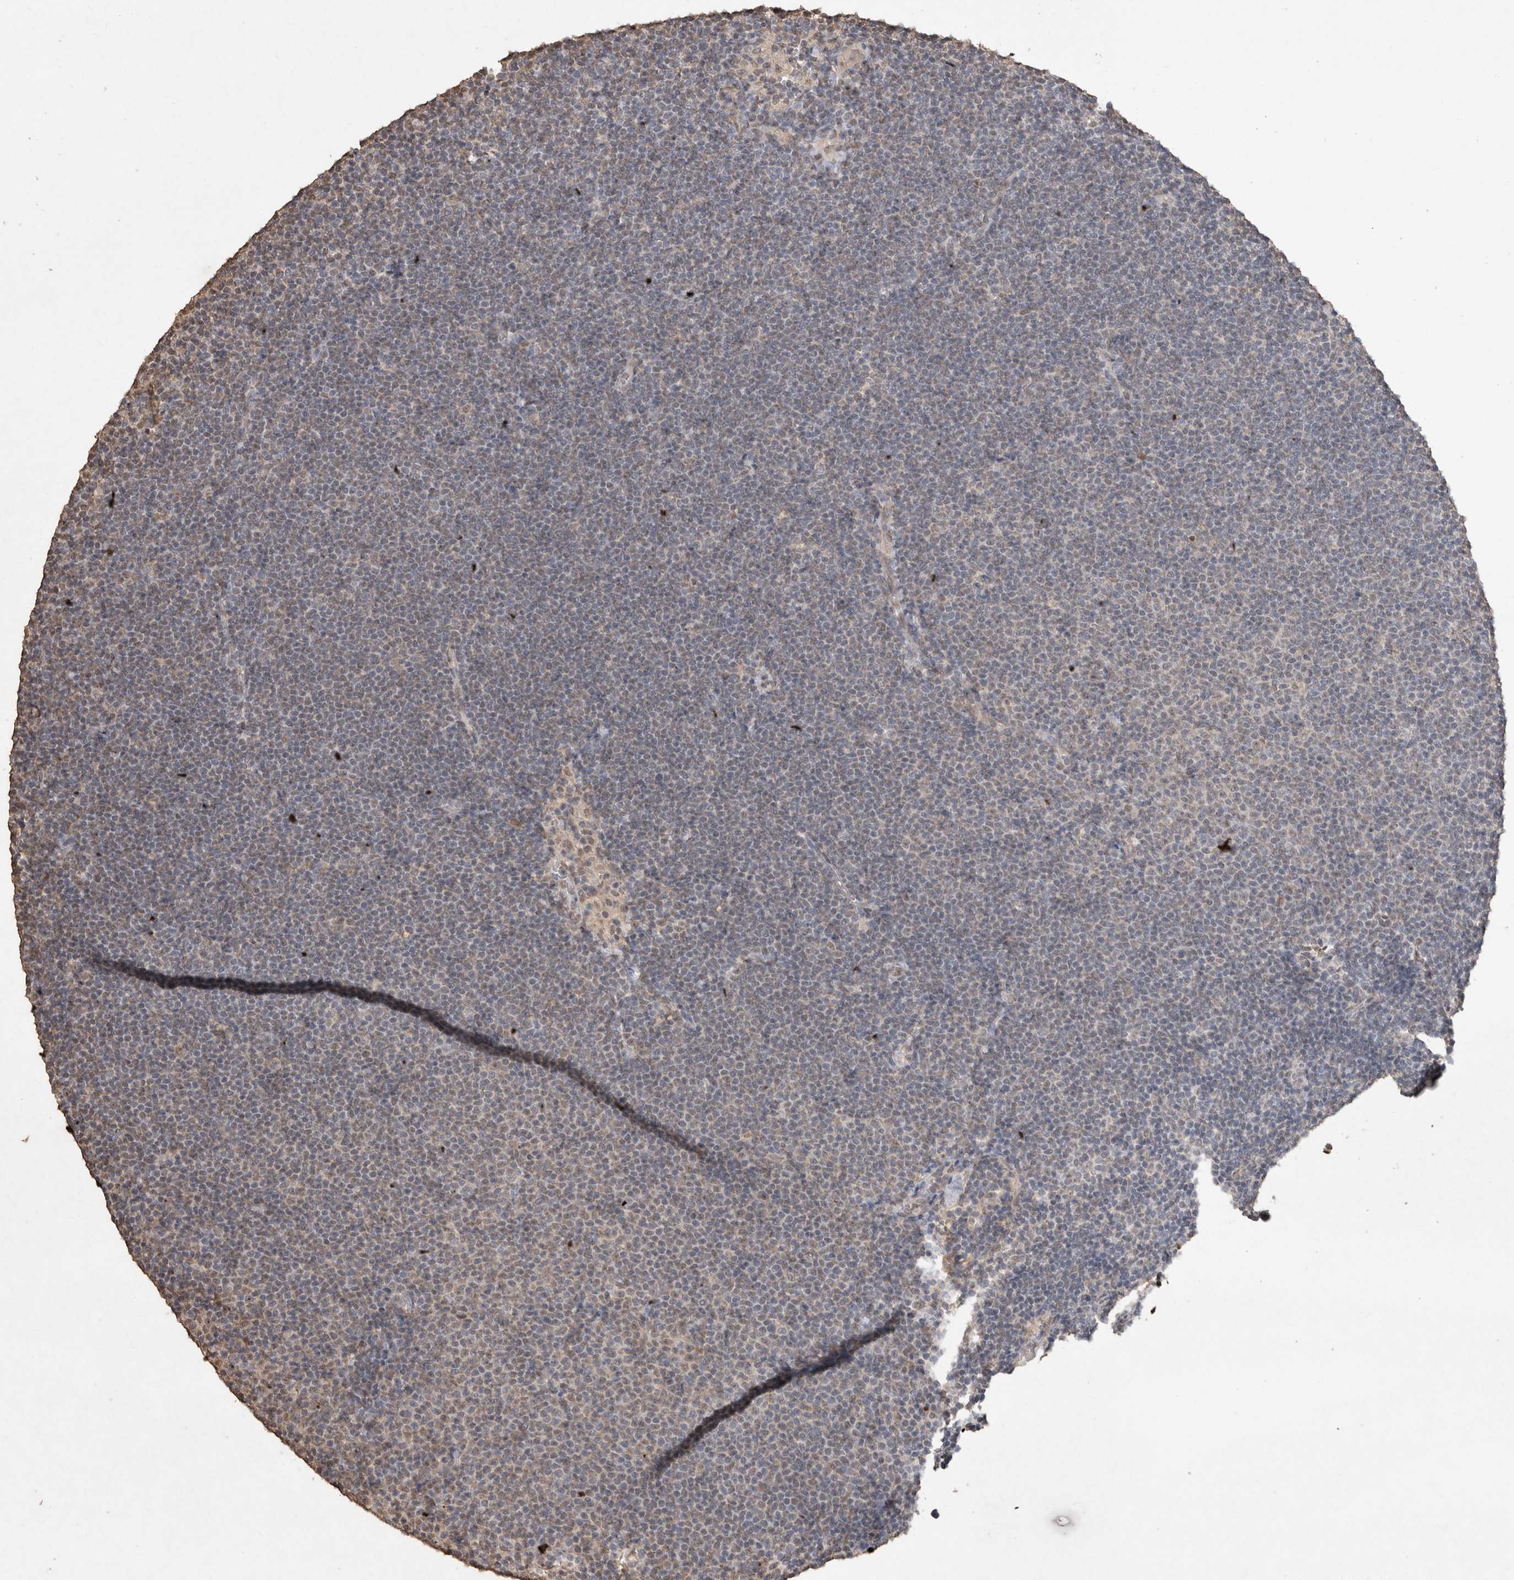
{"staining": {"intensity": "weak", "quantity": "<25%", "location": "nuclear"}, "tissue": "lymphoma", "cell_type": "Tumor cells", "image_type": "cancer", "snomed": [{"axis": "morphology", "description": "Malignant lymphoma, non-Hodgkin's type, Low grade"}, {"axis": "topography", "description": "Lymph node"}], "caption": "This is an immunohistochemistry (IHC) micrograph of malignant lymphoma, non-Hodgkin's type (low-grade). There is no positivity in tumor cells.", "gene": "MLX", "patient": {"sex": "female", "age": 53}}